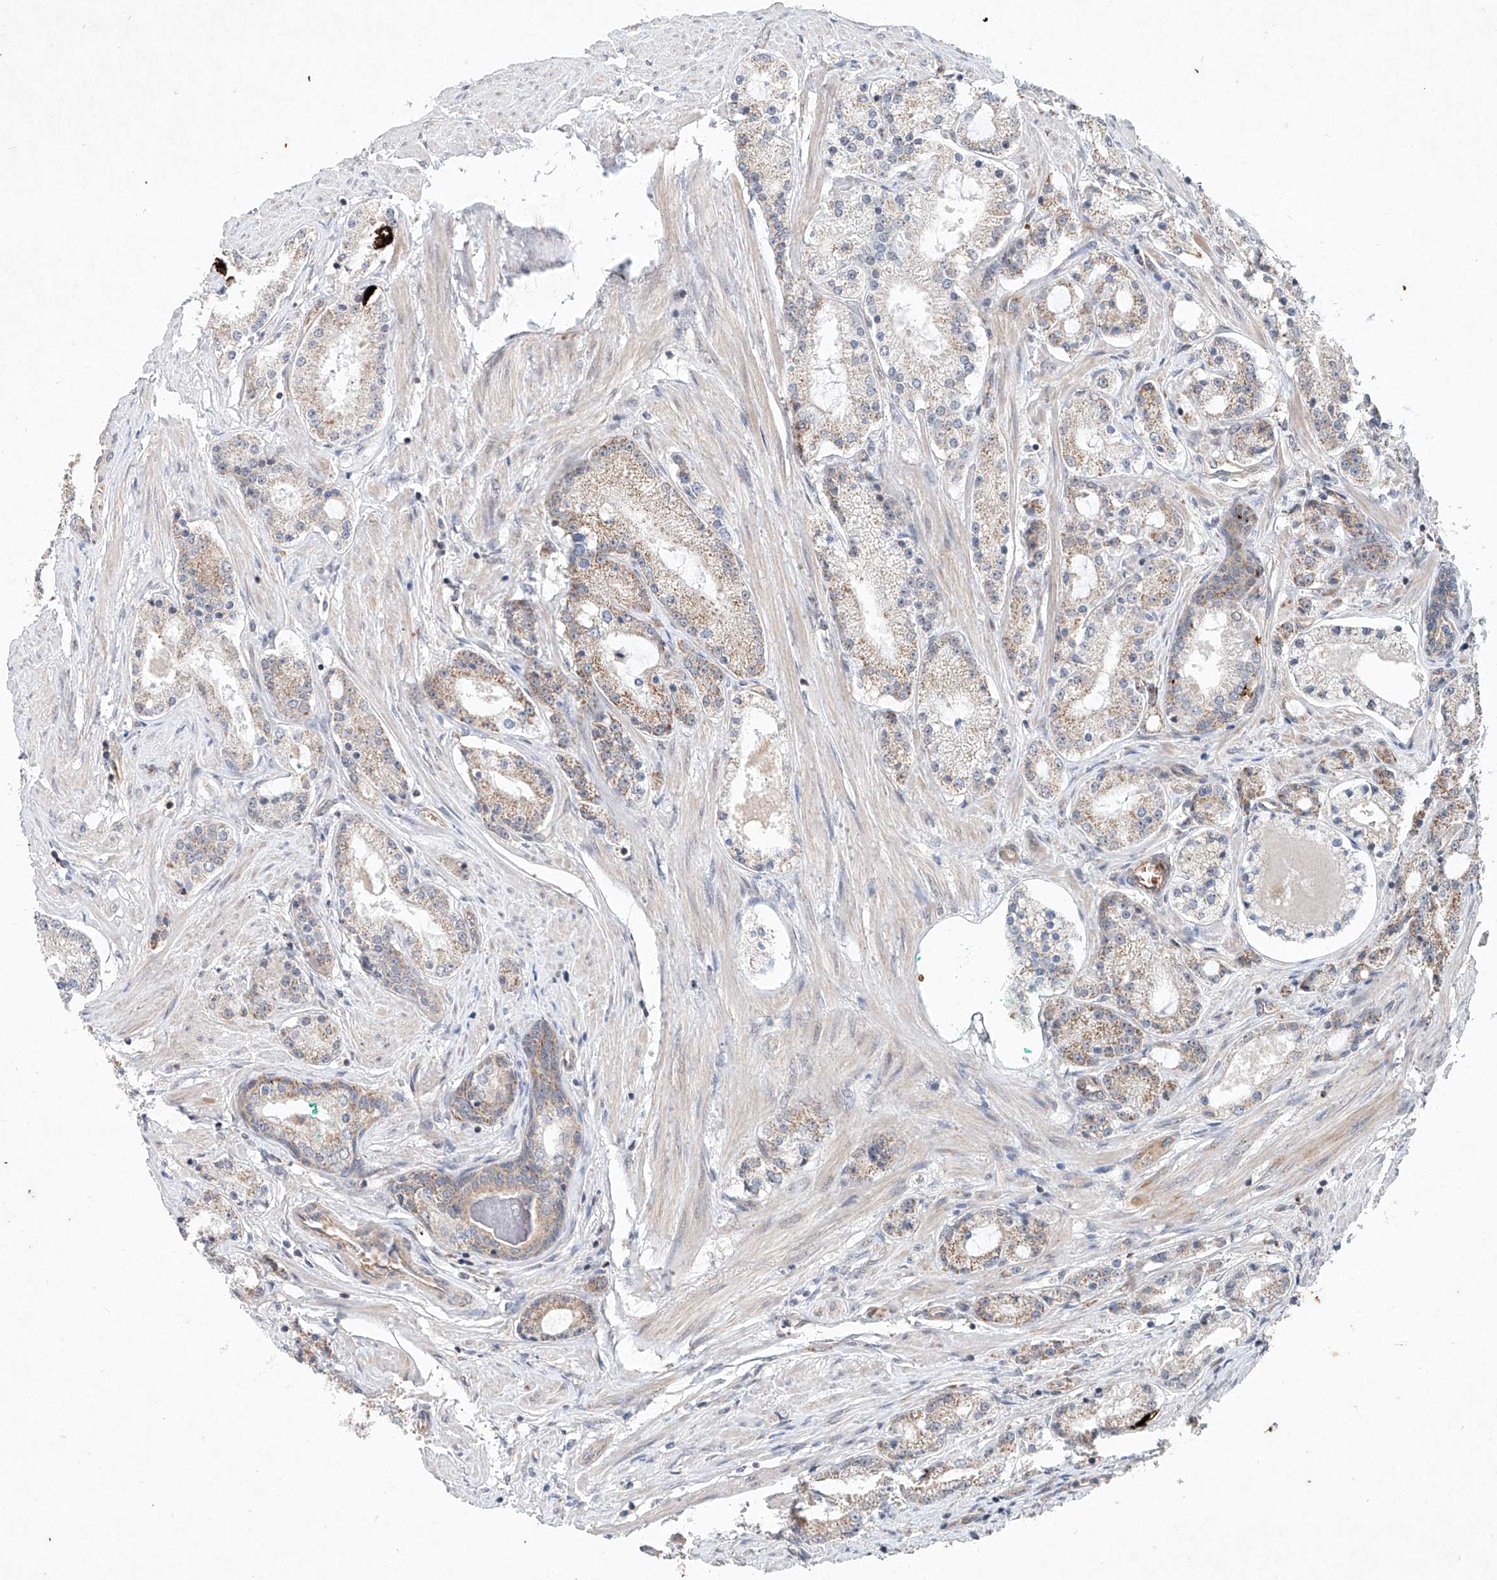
{"staining": {"intensity": "weak", "quantity": ">75%", "location": "cytoplasmic/membranous"}, "tissue": "prostate cancer", "cell_type": "Tumor cells", "image_type": "cancer", "snomed": [{"axis": "morphology", "description": "Adenocarcinoma, Low grade"}, {"axis": "topography", "description": "Prostate"}], "caption": "Human adenocarcinoma (low-grade) (prostate) stained with a brown dye shows weak cytoplasmic/membranous positive expression in approximately >75% of tumor cells.", "gene": "FASTK", "patient": {"sex": "male", "age": 63}}